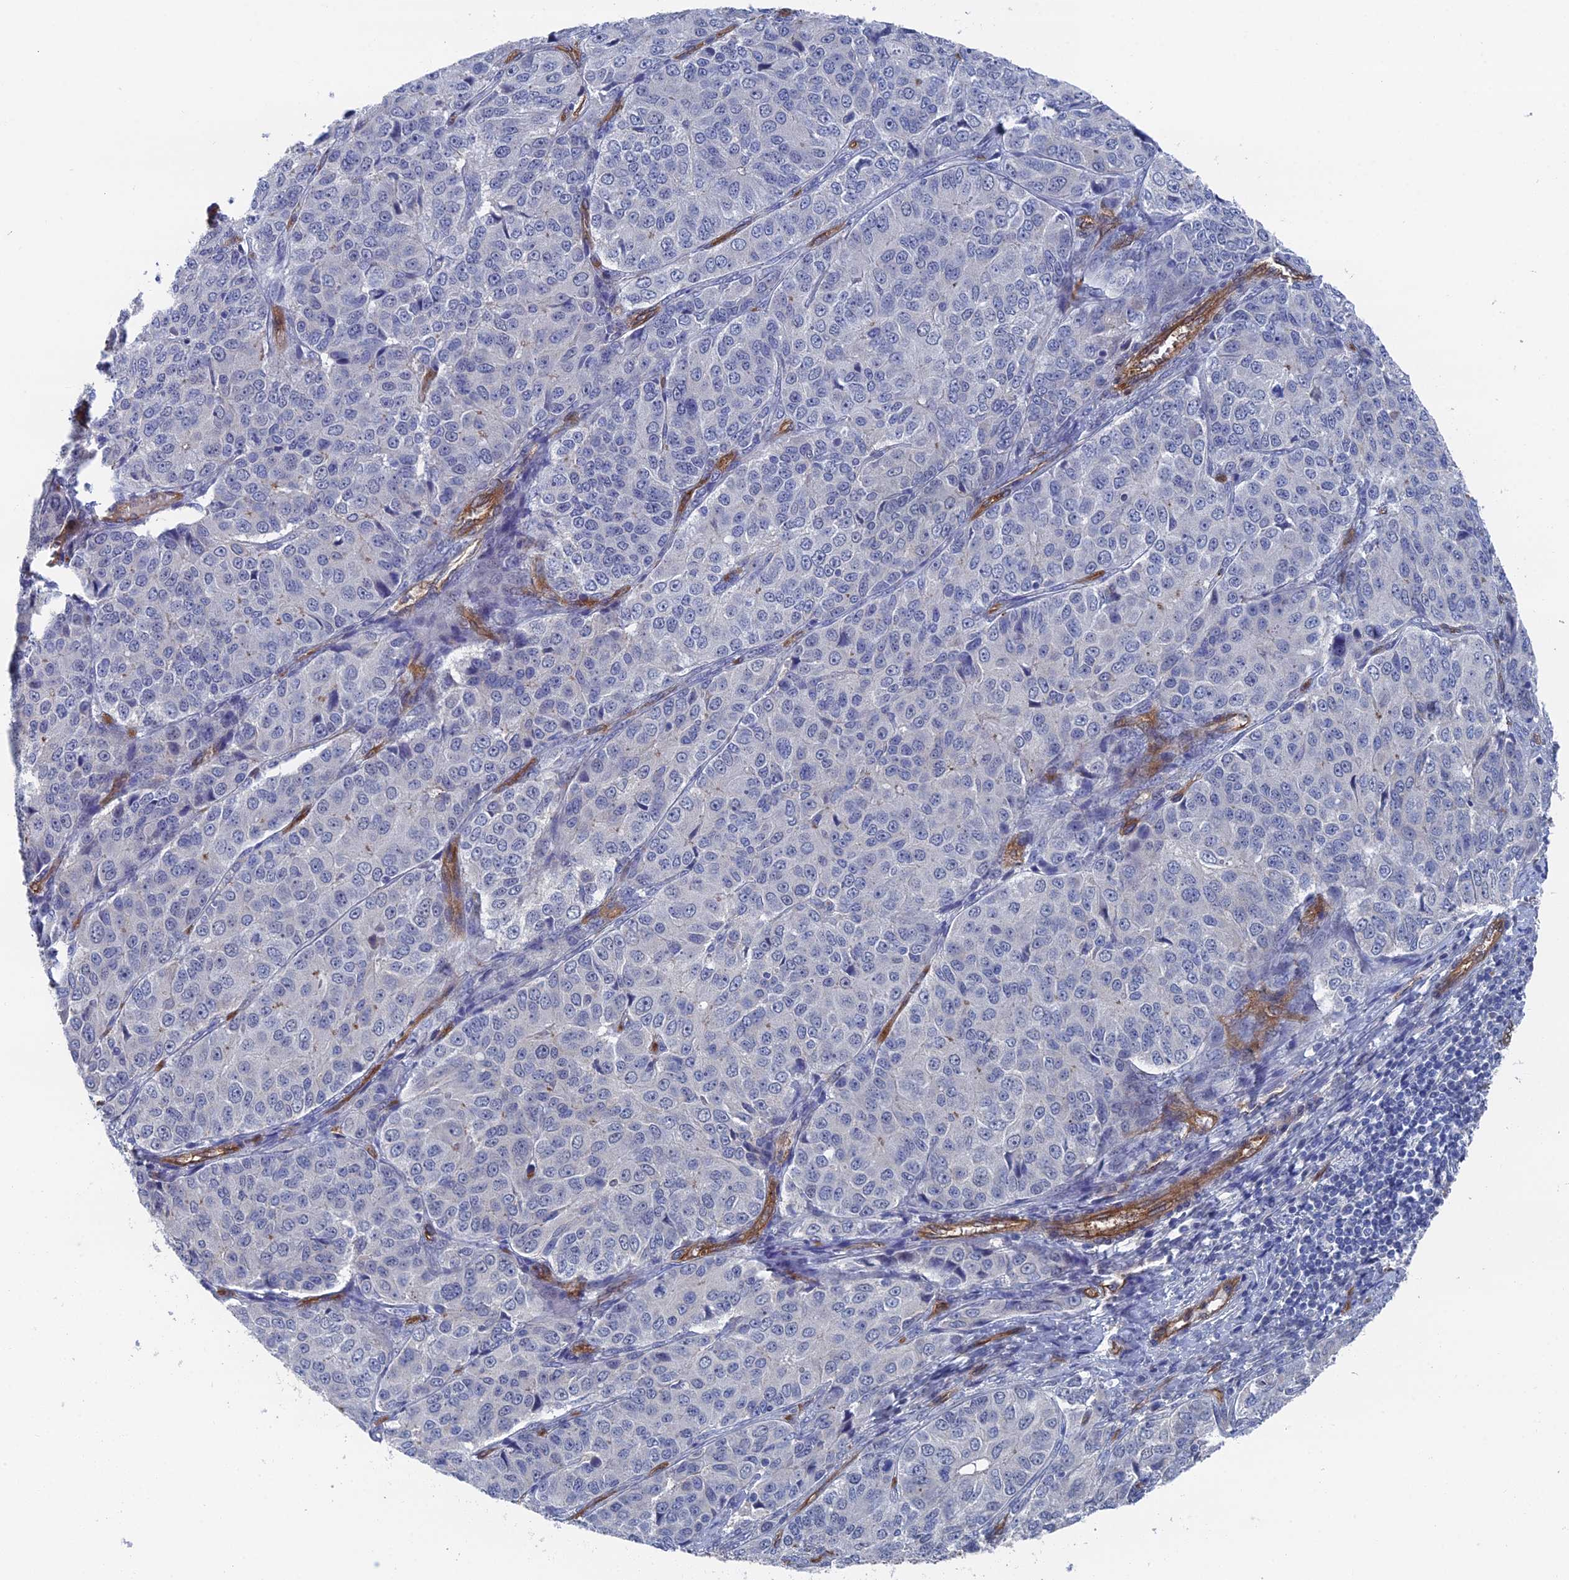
{"staining": {"intensity": "negative", "quantity": "none", "location": "none"}, "tissue": "ovarian cancer", "cell_type": "Tumor cells", "image_type": "cancer", "snomed": [{"axis": "morphology", "description": "Carcinoma, endometroid"}, {"axis": "topography", "description": "Ovary"}], "caption": "A micrograph of ovarian cancer (endometroid carcinoma) stained for a protein shows no brown staining in tumor cells.", "gene": "ARAP3", "patient": {"sex": "female", "age": 51}}